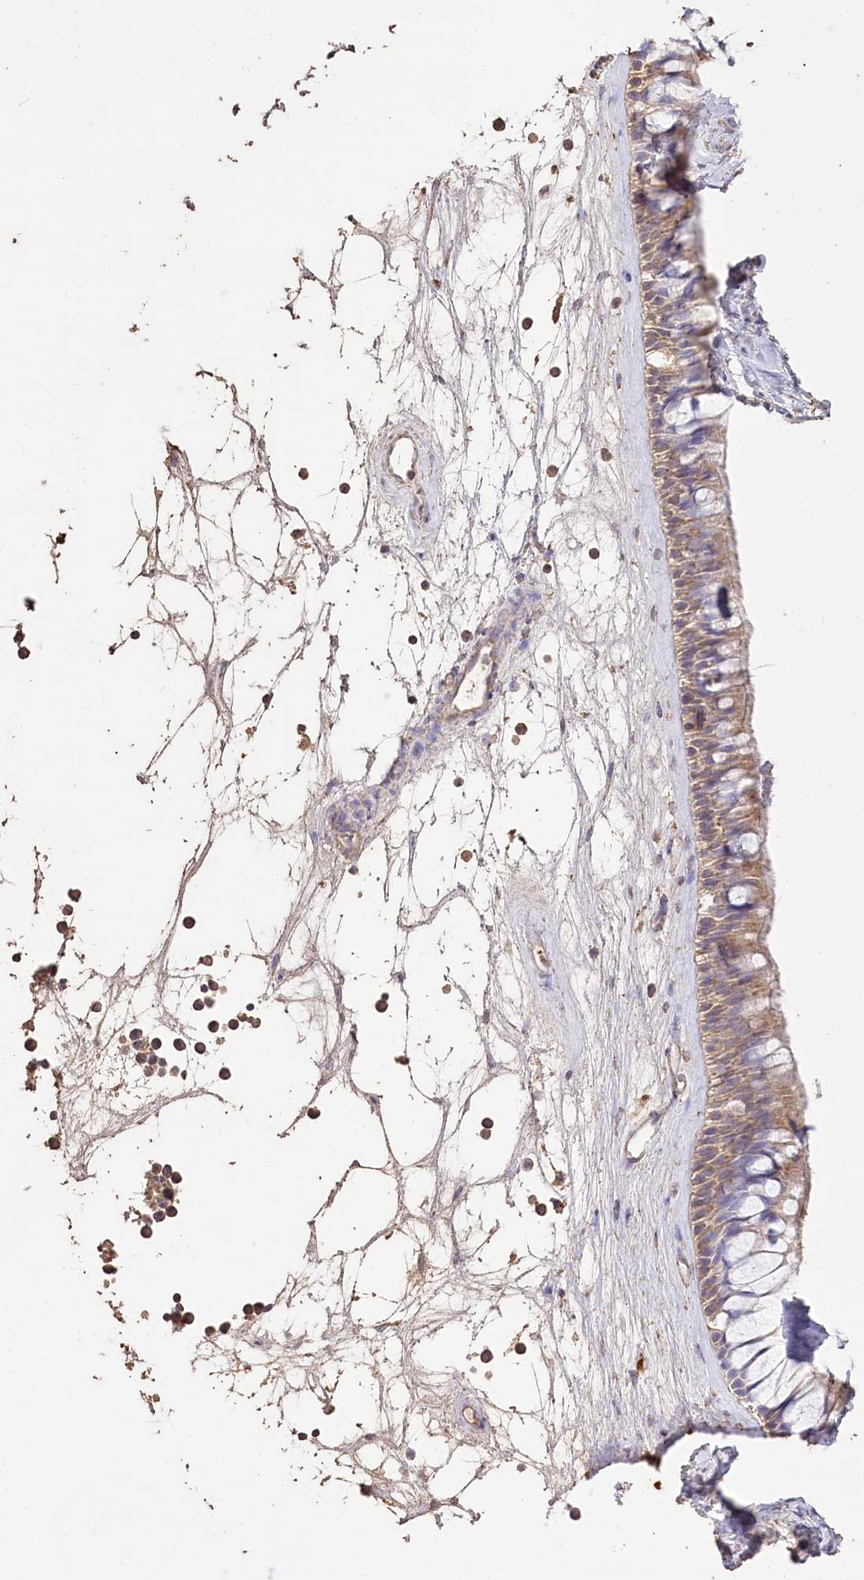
{"staining": {"intensity": "weak", "quantity": ">75%", "location": "cytoplasmic/membranous"}, "tissue": "nasopharynx", "cell_type": "Respiratory epithelial cells", "image_type": "normal", "snomed": [{"axis": "morphology", "description": "Normal tissue, NOS"}, {"axis": "topography", "description": "Nasopharynx"}], "caption": "An immunohistochemistry histopathology image of unremarkable tissue is shown. Protein staining in brown labels weak cytoplasmic/membranous positivity in nasopharynx within respiratory epithelial cells.", "gene": "IREB2", "patient": {"sex": "male", "age": 64}}